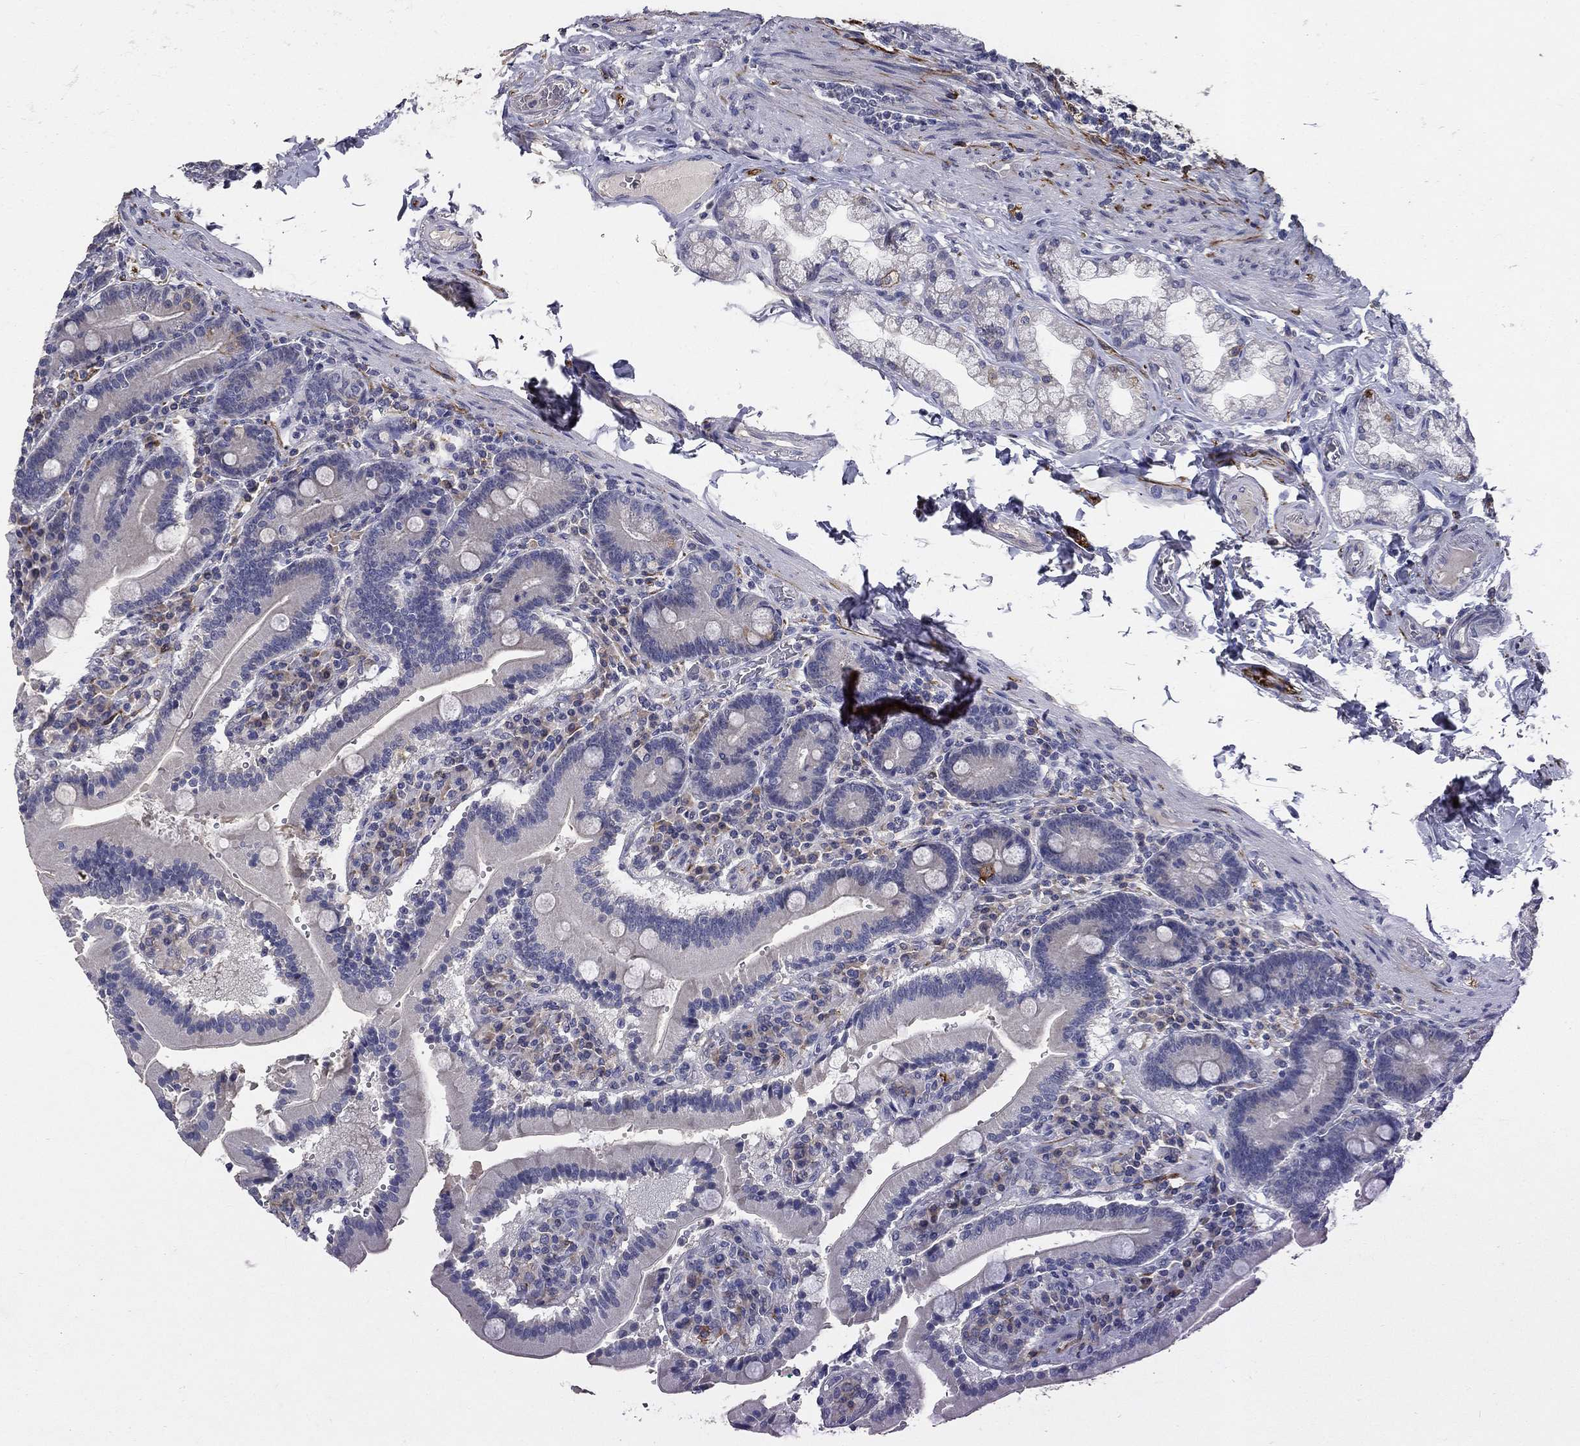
{"staining": {"intensity": "negative", "quantity": "none", "location": "none"}, "tissue": "duodenum", "cell_type": "Glandular cells", "image_type": "normal", "snomed": [{"axis": "morphology", "description": "Normal tissue, NOS"}, {"axis": "topography", "description": "Duodenum"}], "caption": "This photomicrograph is of unremarkable duodenum stained with IHC to label a protein in brown with the nuclei are counter-stained blue. There is no expression in glandular cells.", "gene": "CD274", "patient": {"sex": "female", "age": 62}}